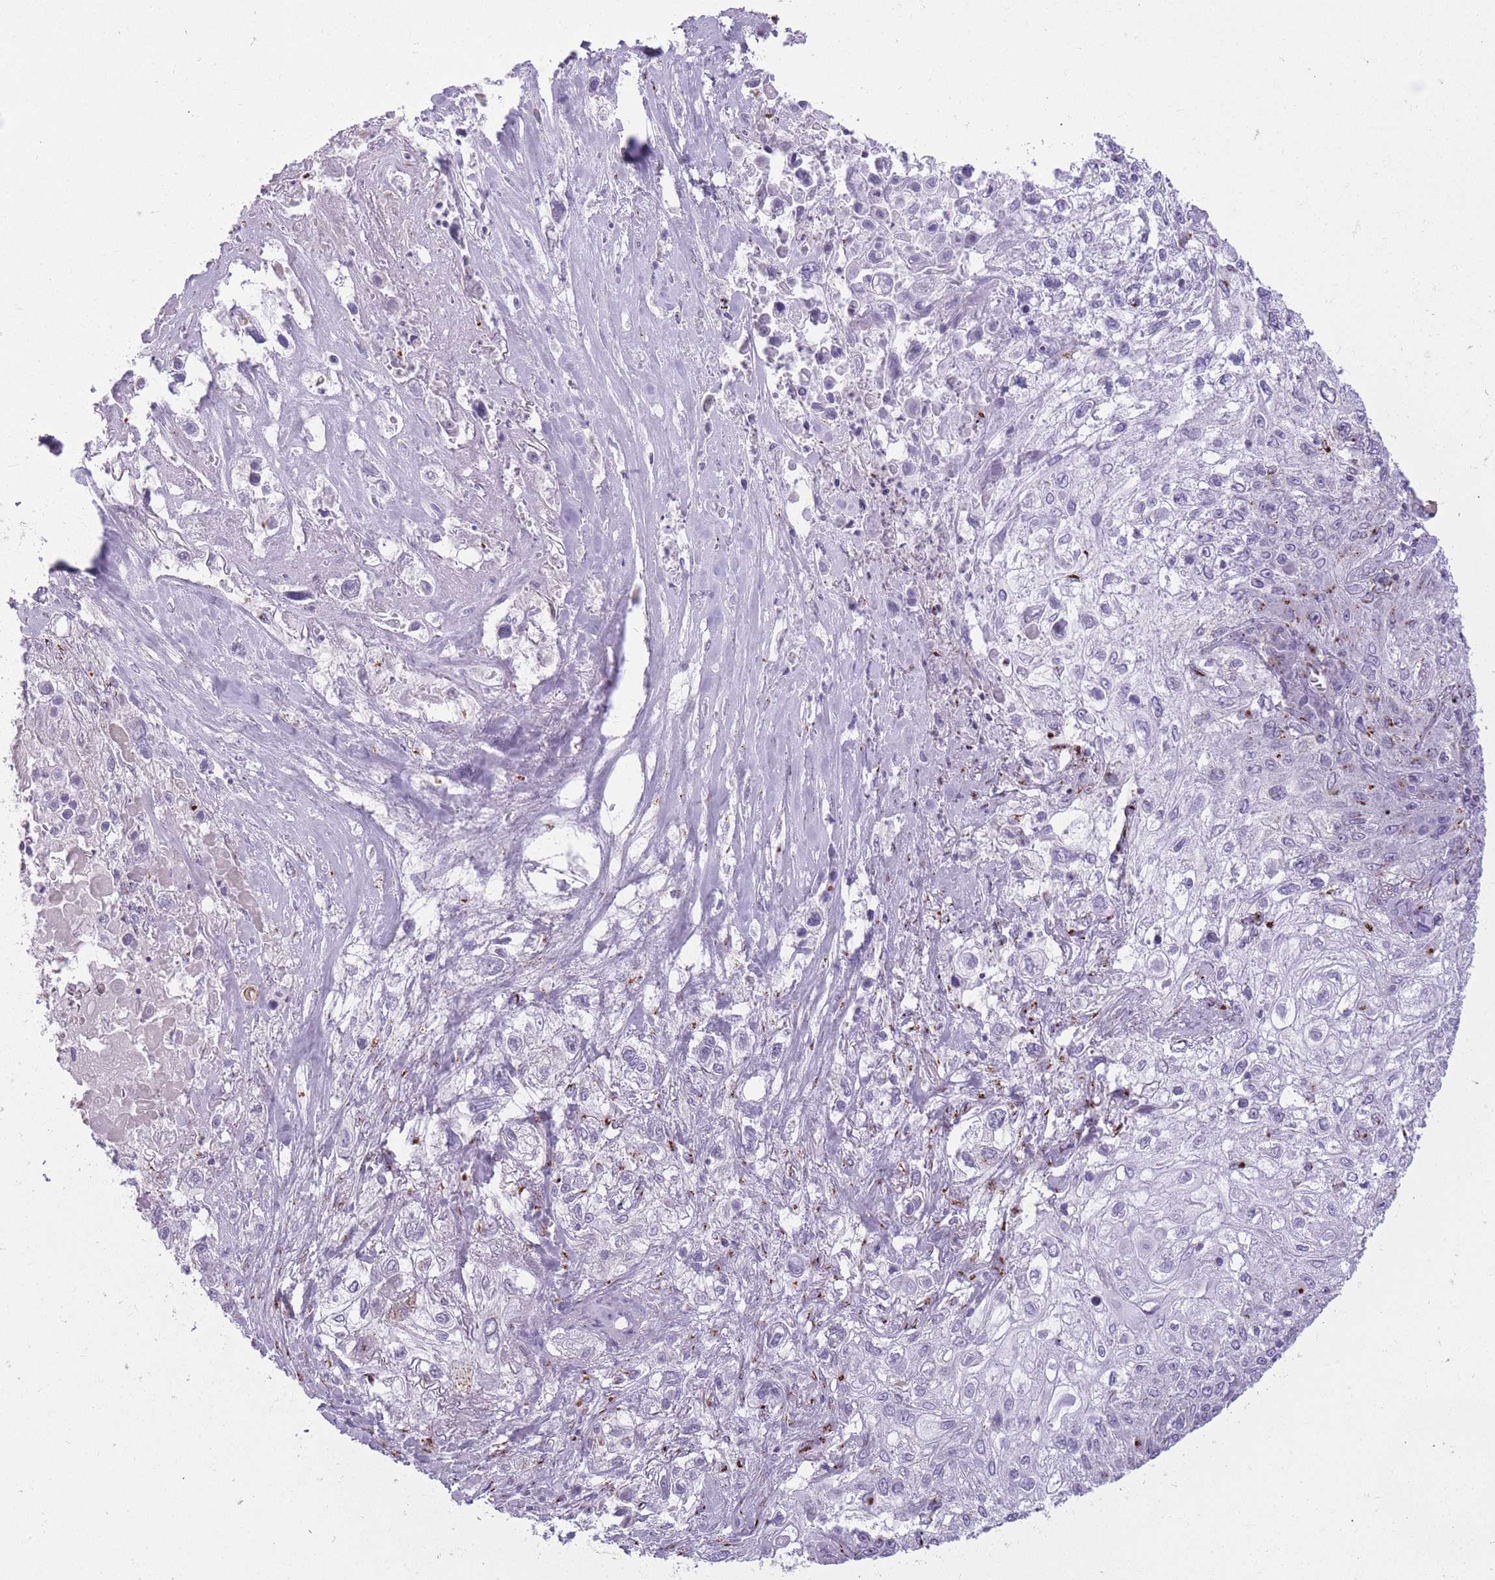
{"staining": {"intensity": "moderate", "quantity": "<25%", "location": "cytoplasmic/membranous"}, "tissue": "lung cancer", "cell_type": "Tumor cells", "image_type": "cancer", "snomed": [{"axis": "morphology", "description": "Squamous cell carcinoma, NOS"}, {"axis": "topography", "description": "Lung"}], "caption": "Lung squamous cell carcinoma was stained to show a protein in brown. There is low levels of moderate cytoplasmic/membranous staining in about <25% of tumor cells.", "gene": "B4GALT2", "patient": {"sex": "female", "age": 69}}